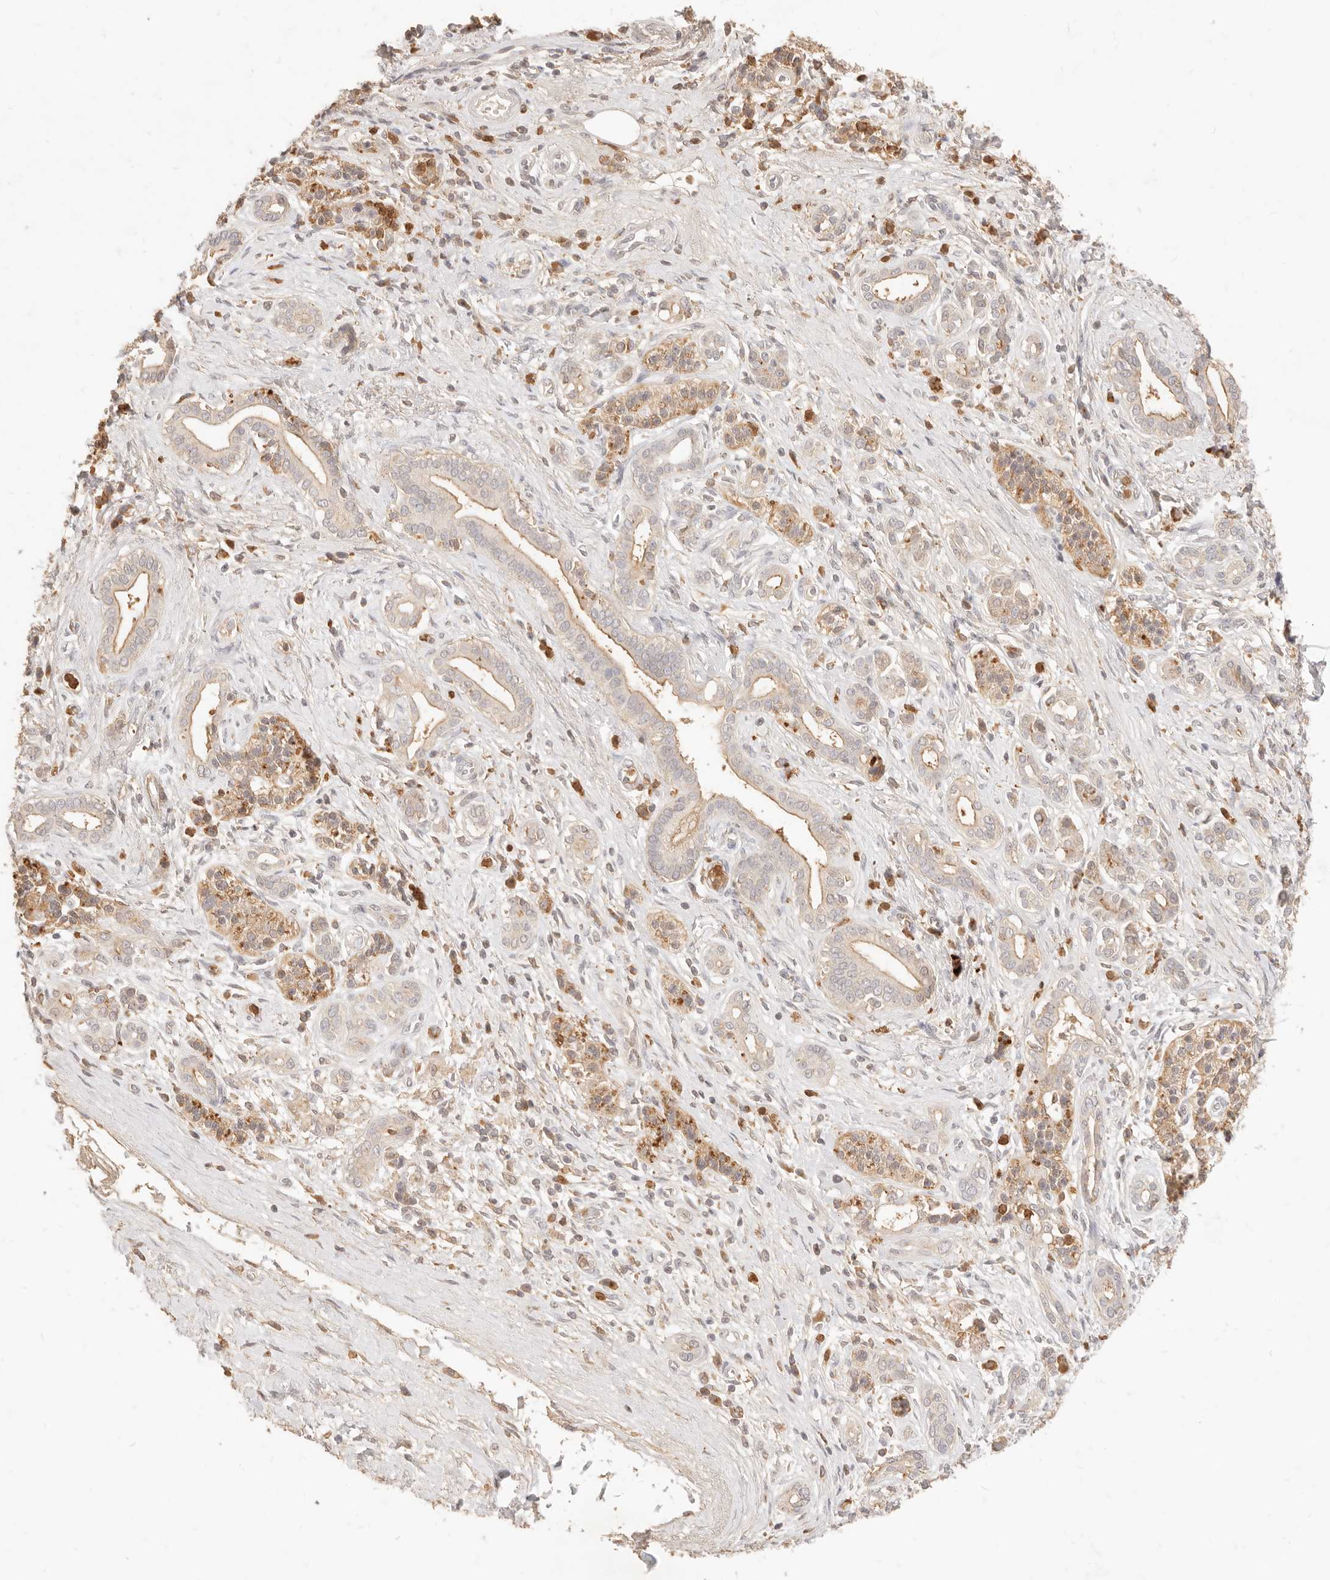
{"staining": {"intensity": "moderate", "quantity": "25%-75%", "location": "cytoplasmic/membranous"}, "tissue": "pancreatic cancer", "cell_type": "Tumor cells", "image_type": "cancer", "snomed": [{"axis": "morphology", "description": "Adenocarcinoma, NOS"}, {"axis": "topography", "description": "Pancreas"}], "caption": "Protein staining by IHC shows moderate cytoplasmic/membranous staining in about 25%-75% of tumor cells in pancreatic cancer.", "gene": "TMTC2", "patient": {"sex": "male", "age": 78}}